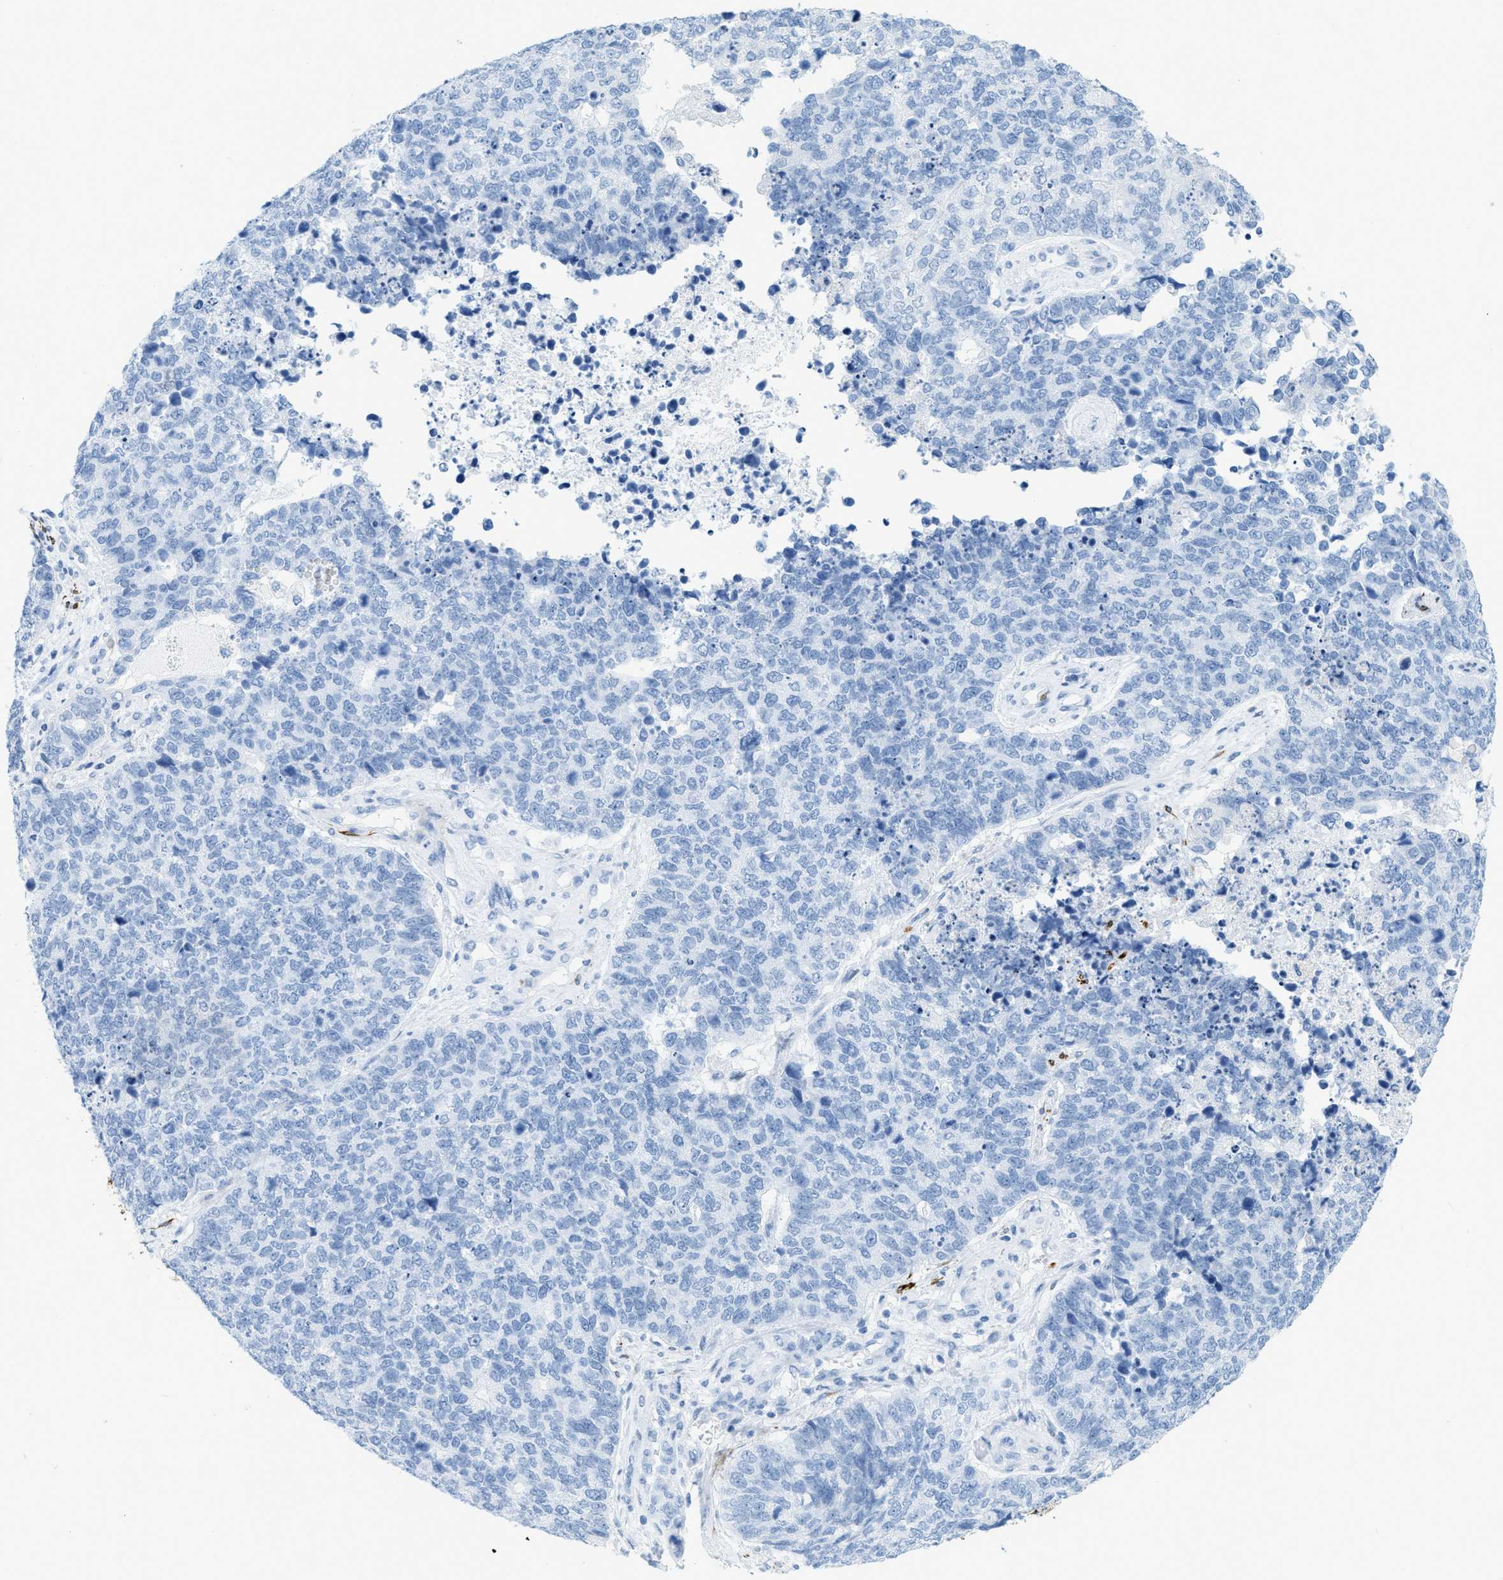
{"staining": {"intensity": "negative", "quantity": "none", "location": "none"}, "tissue": "cervical cancer", "cell_type": "Tumor cells", "image_type": "cancer", "snomed": [{"axis": "morphology", "description": "Squamous cell carcinoma, NOS"}, {"axis": "topography", "description": "Cervix"}], "caption": "Tumor cells show no significant positivity in cervical squamous cell carcinoma. (DAB immunohistochemistry with hematoxylin counter stain).", "gene": "DES", "patient": {"sex": "female", "age": 63}}